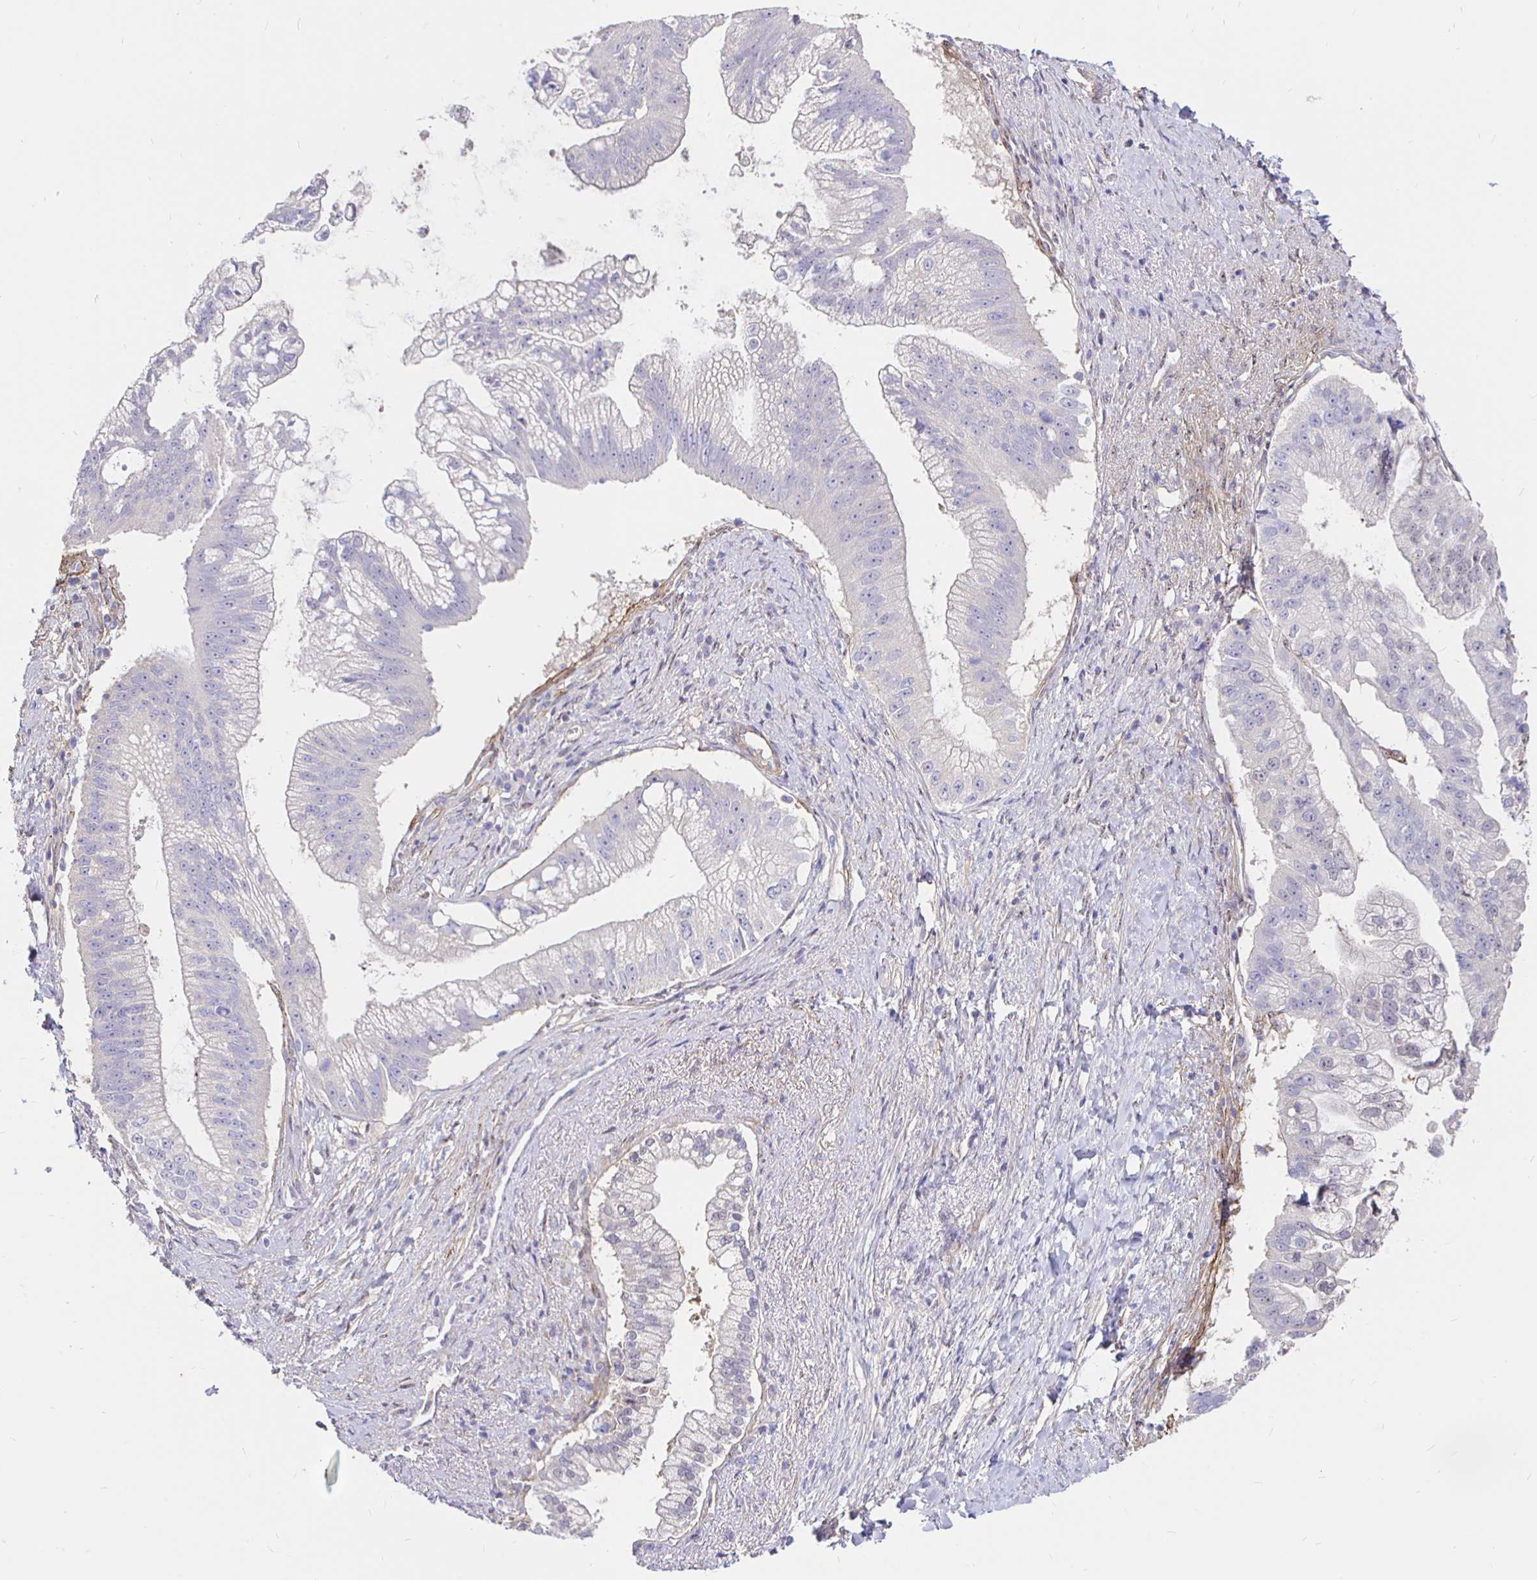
{"staining": {"intensity": "negative", "quantity": "none", "location": "none"}, "tissue": "pancreatic cancer", "cell_type": "Tumor cells", "image_type": "cancer", "snomed": [{"axis": "morphology", "description": "Adenocarcinoma, NOS"}, {"axis": "topography", "description": "Pancreas"}], "caption": "Pancreatic cancer (adenocarcinoma) stained for a protein using IHC reveals no staining tumor cells.", "gene": "PALM2AKAP2", "patient": {"sex": "male", "age": 70}}